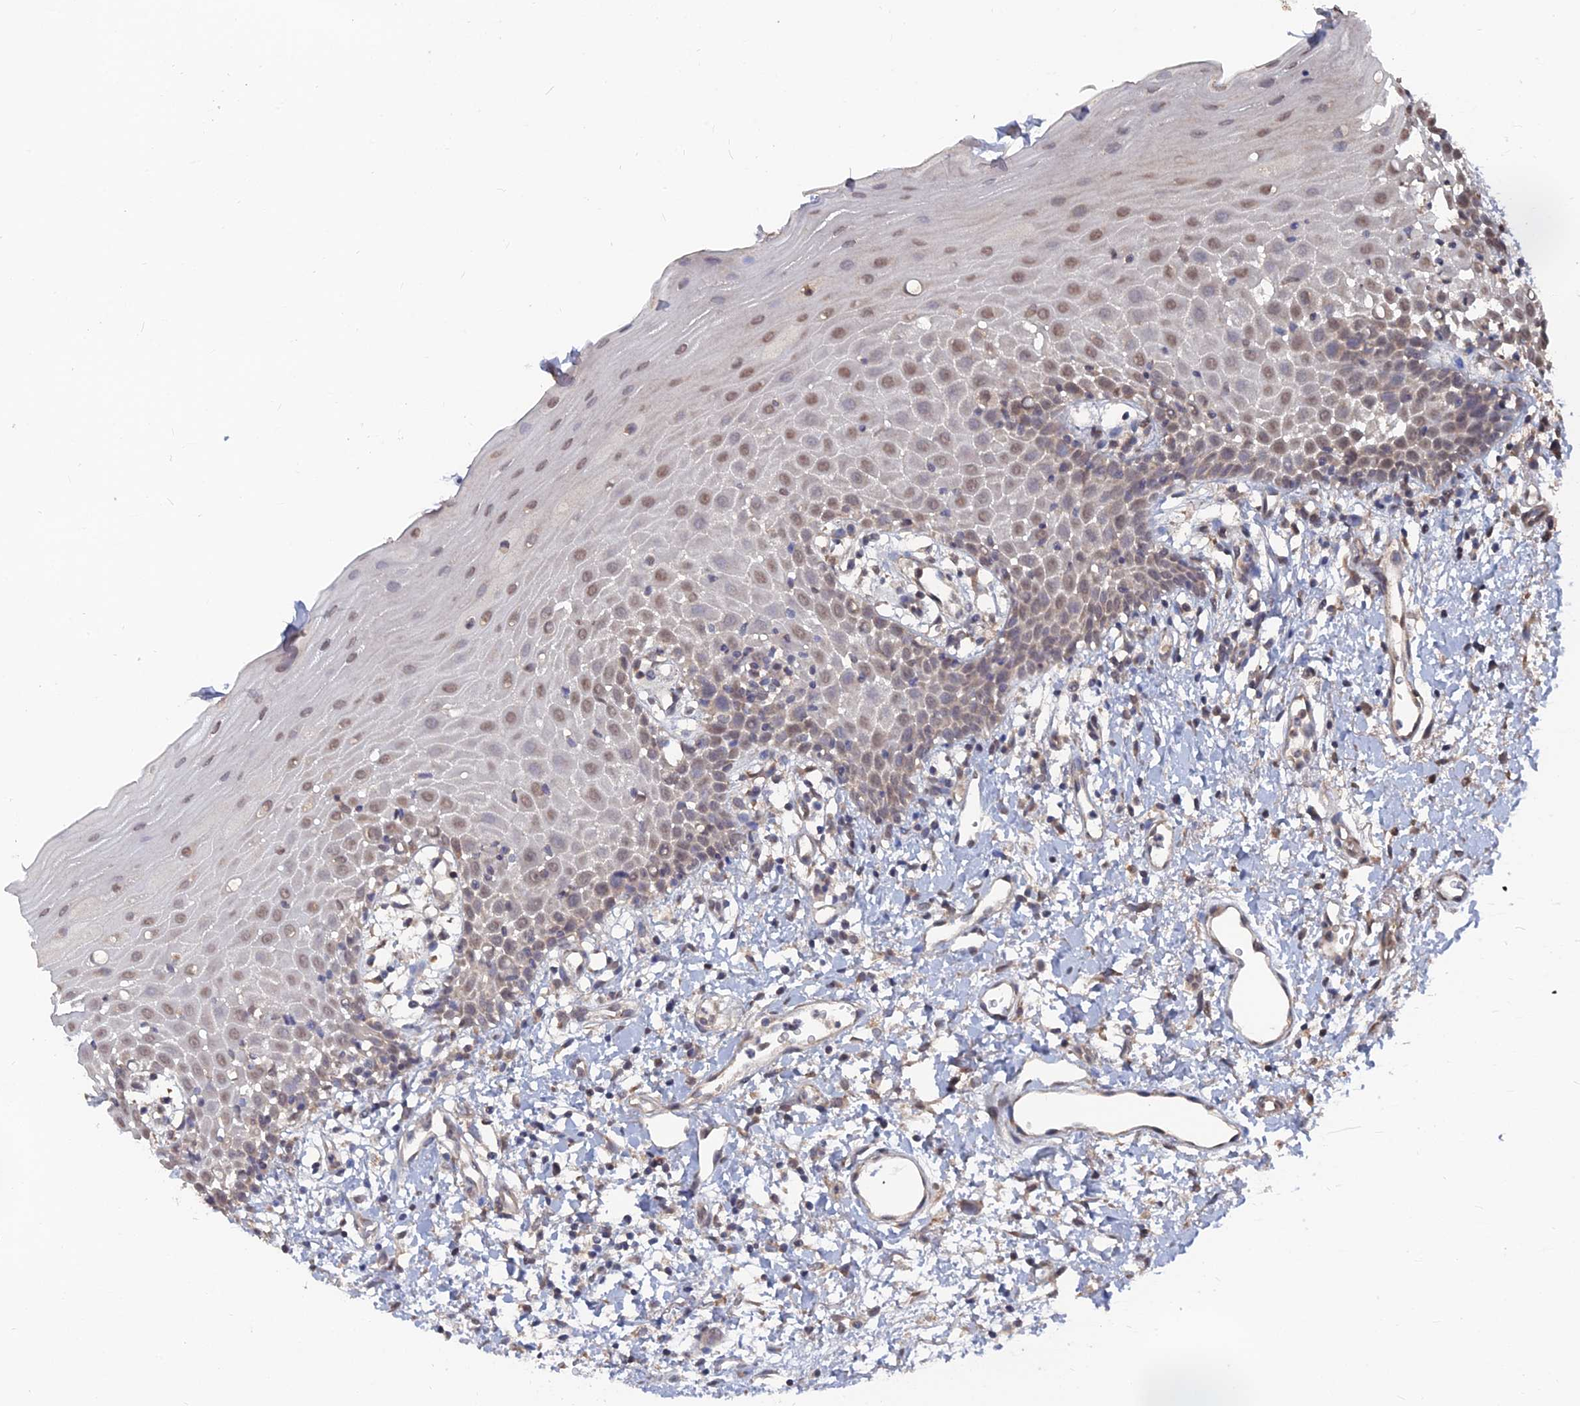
{"staining": {"intensity": "moderate", "quantity": ">75%", "location": "nuclear"}, "tissue": "oral mucosa", "cell_type": "Squamous epithelial cells", "image_type": "normal", "snomed": [{"axis": "morphology", "description": "Normal tissue, NOS"}, {"axis": "topography", "description": "Oral tissue"}], "caption": "Oral mucosa stained with immunohistochemistry exhibits moderate nuclear positivity in approximately >75% of squamous epithelial cells. Using DAB (brown) and hematoxylin (blue) stains, captured at high magnification using brightfield microscopy.", "gene": "CCNP", "patient": {"sex": "female", "age": 70}}